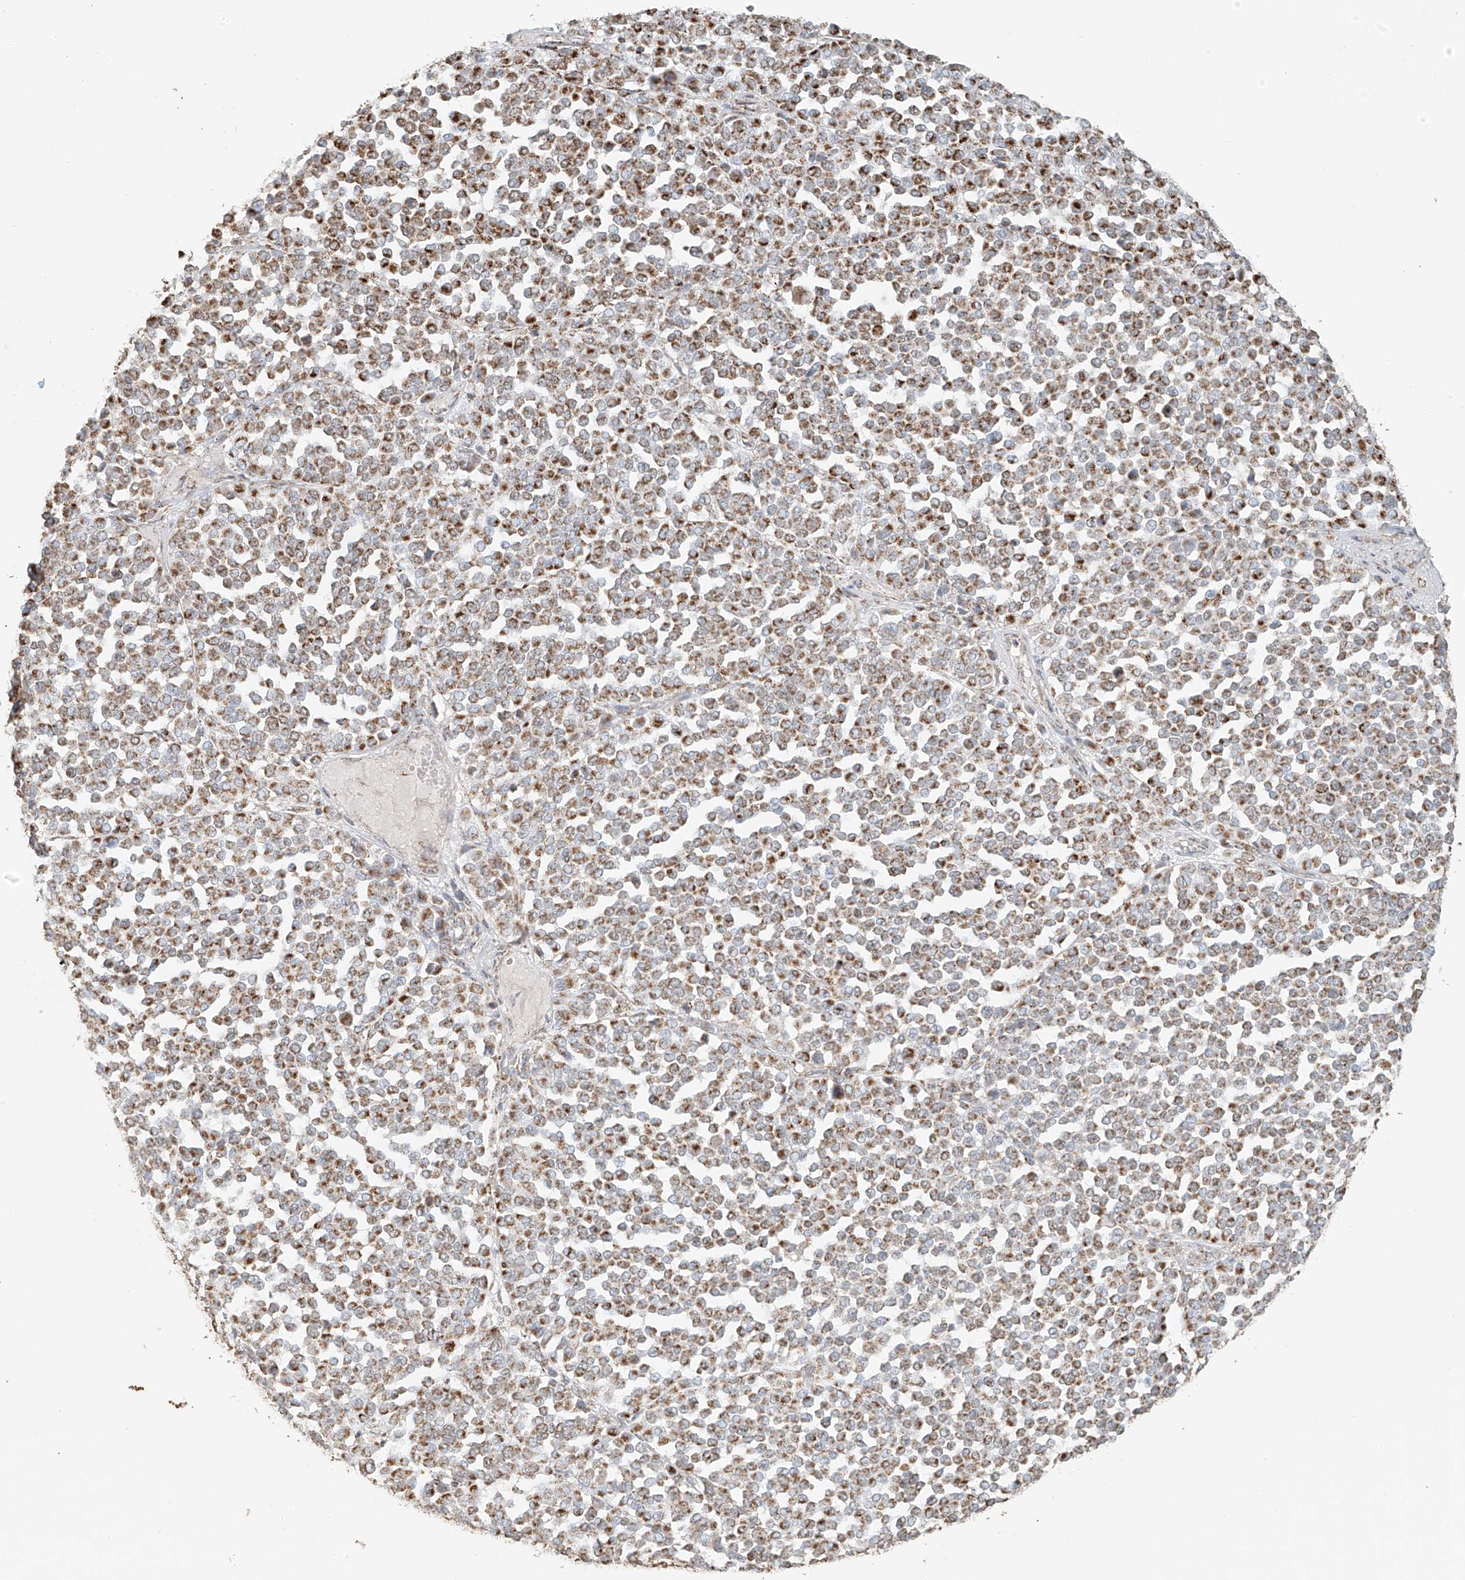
{"staining": {"intensity": "moderate", "quantity": ">75%", "location": "cytoplasmic/membranous"}, "tissue": "melanoma", "cell_type": "Tumor cells", "image_type": "cancer", "snomed": [{"axis": "morphology", "description": "Malignant melanoma, Metastatic site"}, {"axis": "topography", "description": "Pancreas"}], "caption": "An image showing moderate cytoplasmic/membranous staining in about >75% of tumor cells in melanoma, as visualized by brown immunohistochemical staining.", "gene": "MIPEP", "patient": {"sex": "female", "age": 30}}